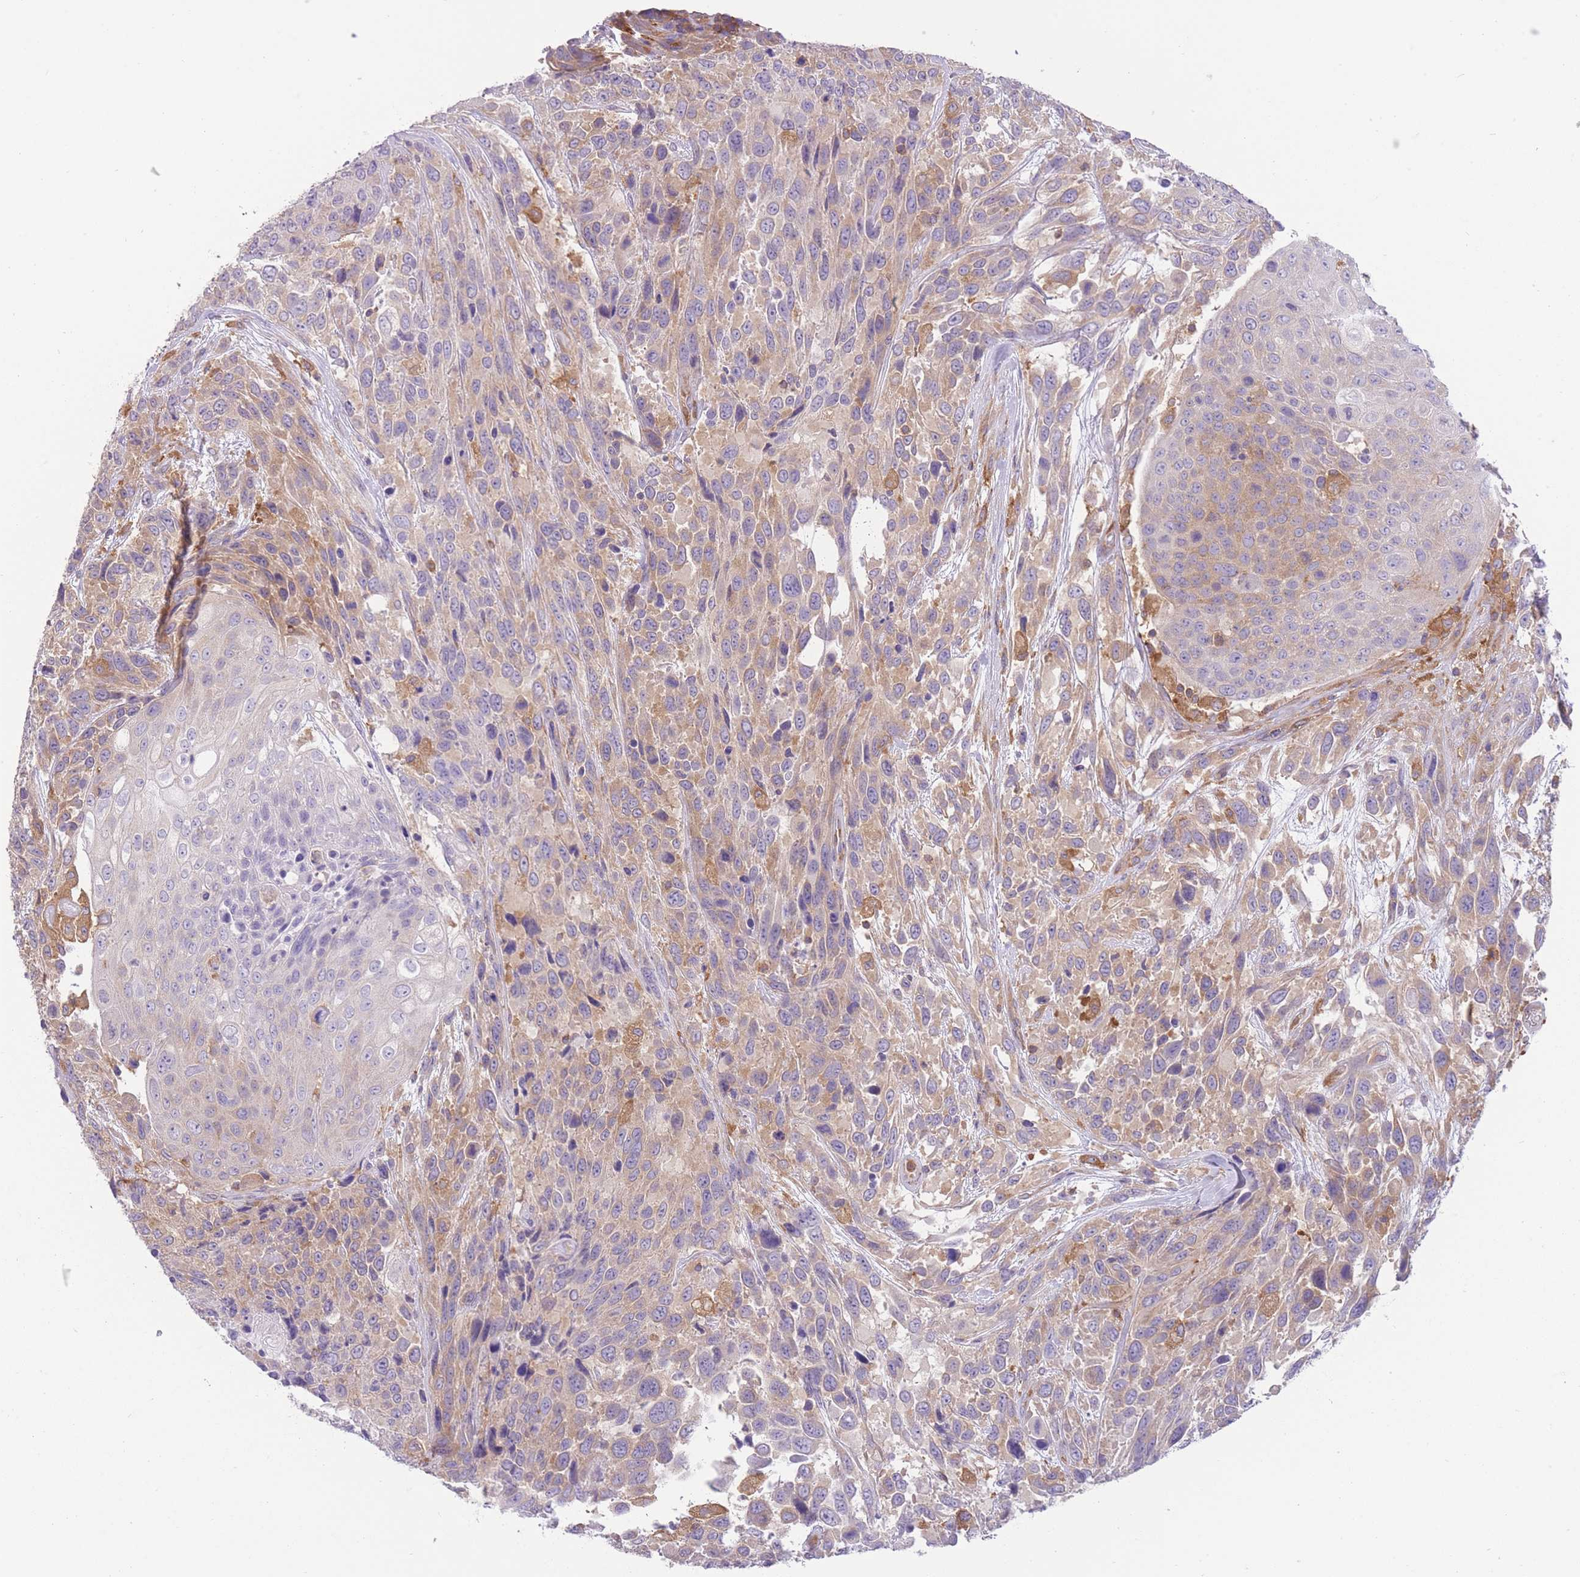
{"staining": {"intensity": "weak", "quantity": "25%-75%", "location": "cytoplasmic/membranous"}, "tissue": "urothelial cancer", "cell_type": "Tumor cells", "image_type": "cancer", "snomed": [{"axis": "morphology", "description": "Urothelial carcinoma, High grade"}, {"axis": "topography", "description": "Urinary bladder"}], "caption": "Protein expression by immunohistochemistry (IHC) exhibits weak cytoplasmic/membranous staining in approximately 25%-75% of tumor cells in urothelial carcinoma (high-grade).", "gene": "PRKAR1A", "patient": {"sex": "female", "age": 70}}